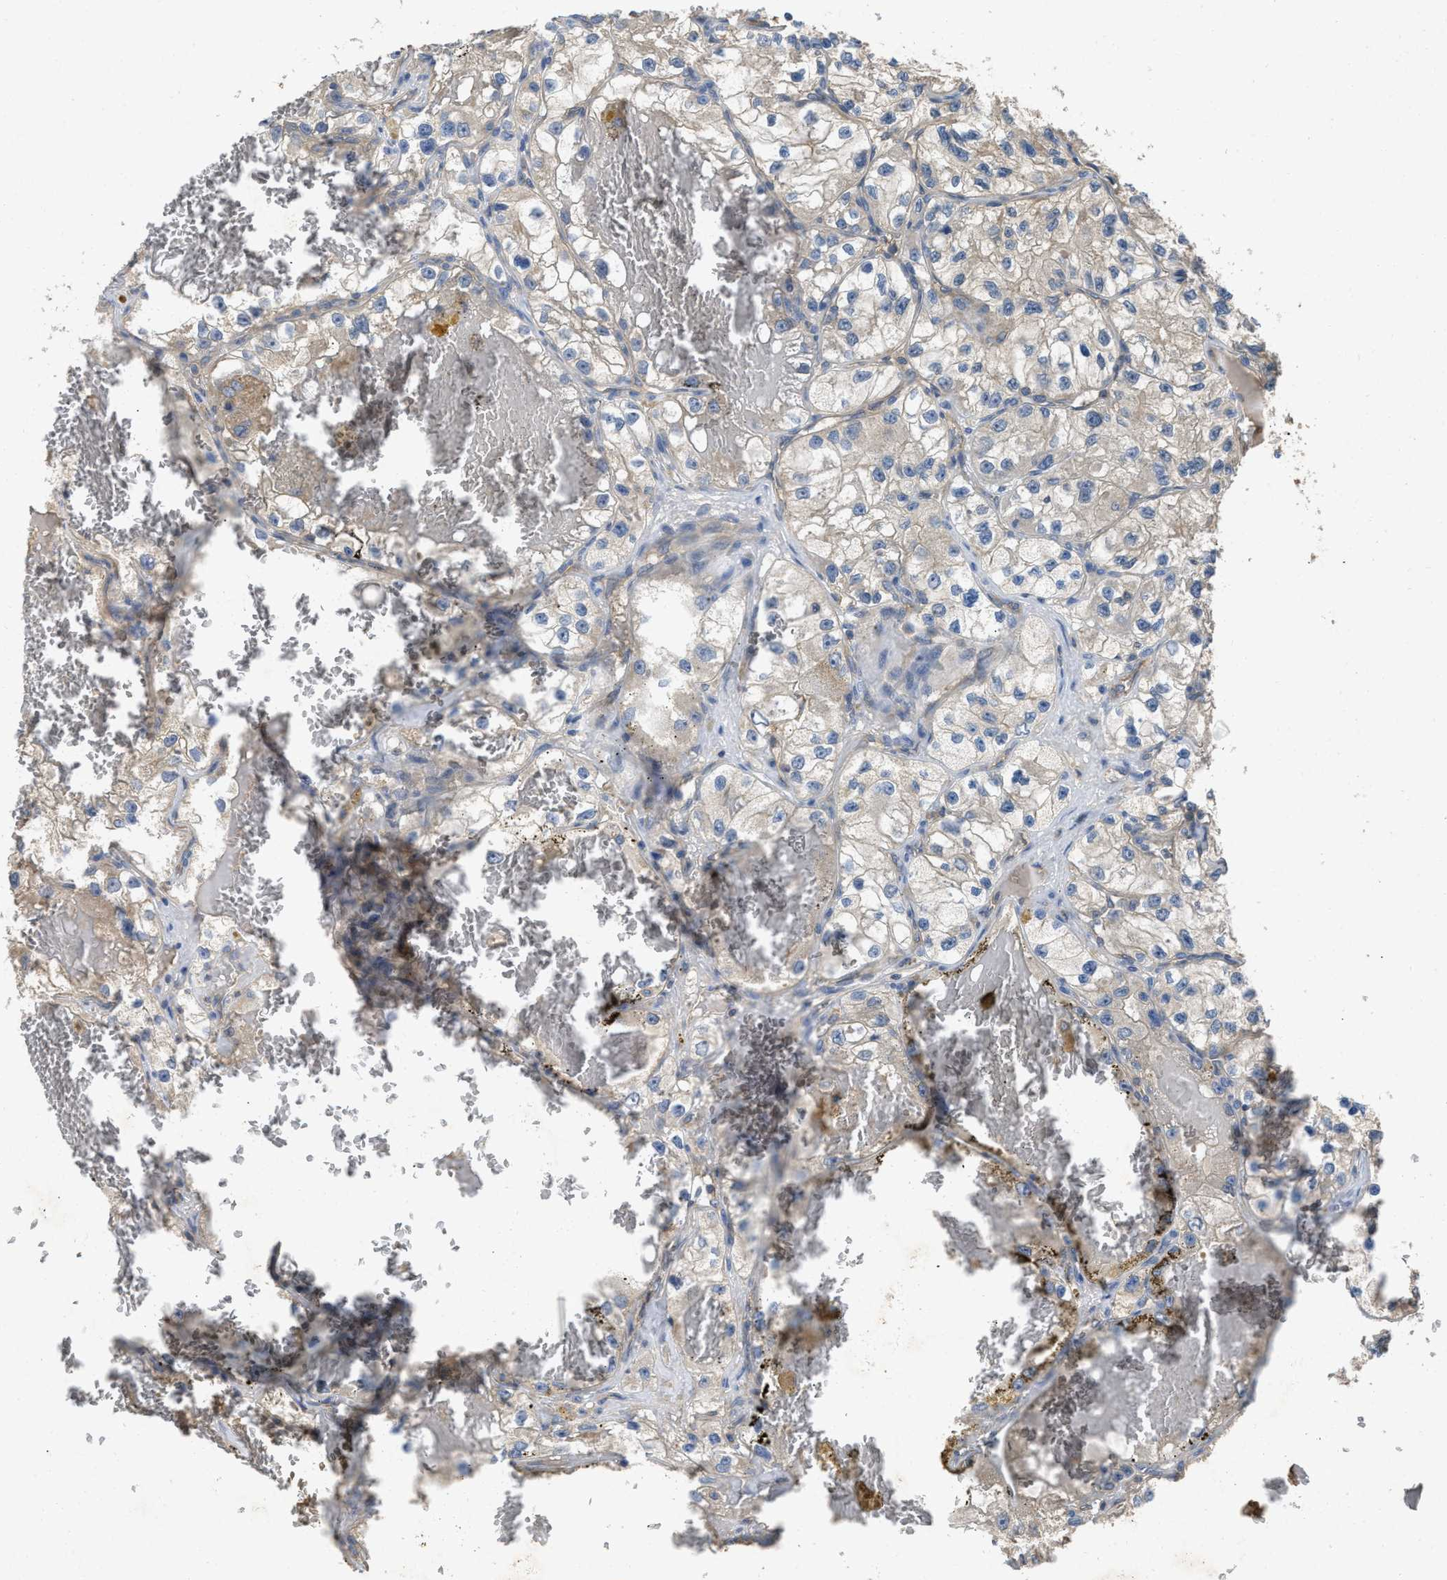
{"staining": {"intensity": "negative", "quantity": "none", "location": "none"}, "tissue": "renal cancer", "cell_type": "Tumor cells", "image_type": "cancer", "snomed": [{"axis": "morphology", "description": "Adenocarcinoma, NOS"}, {"axis": "topography", "description": "Kidney"}], "caption": "Renal cancer (adenocarcinoma) was stained to show a protein in brown. There is no significant staining in tumor cells. (DAB immunohistochemistry (IHC) visualized using brightfield microscopy, high magnification).", "gene": "PPP3CA", "patient": {"sex": "female", "age": 57}}